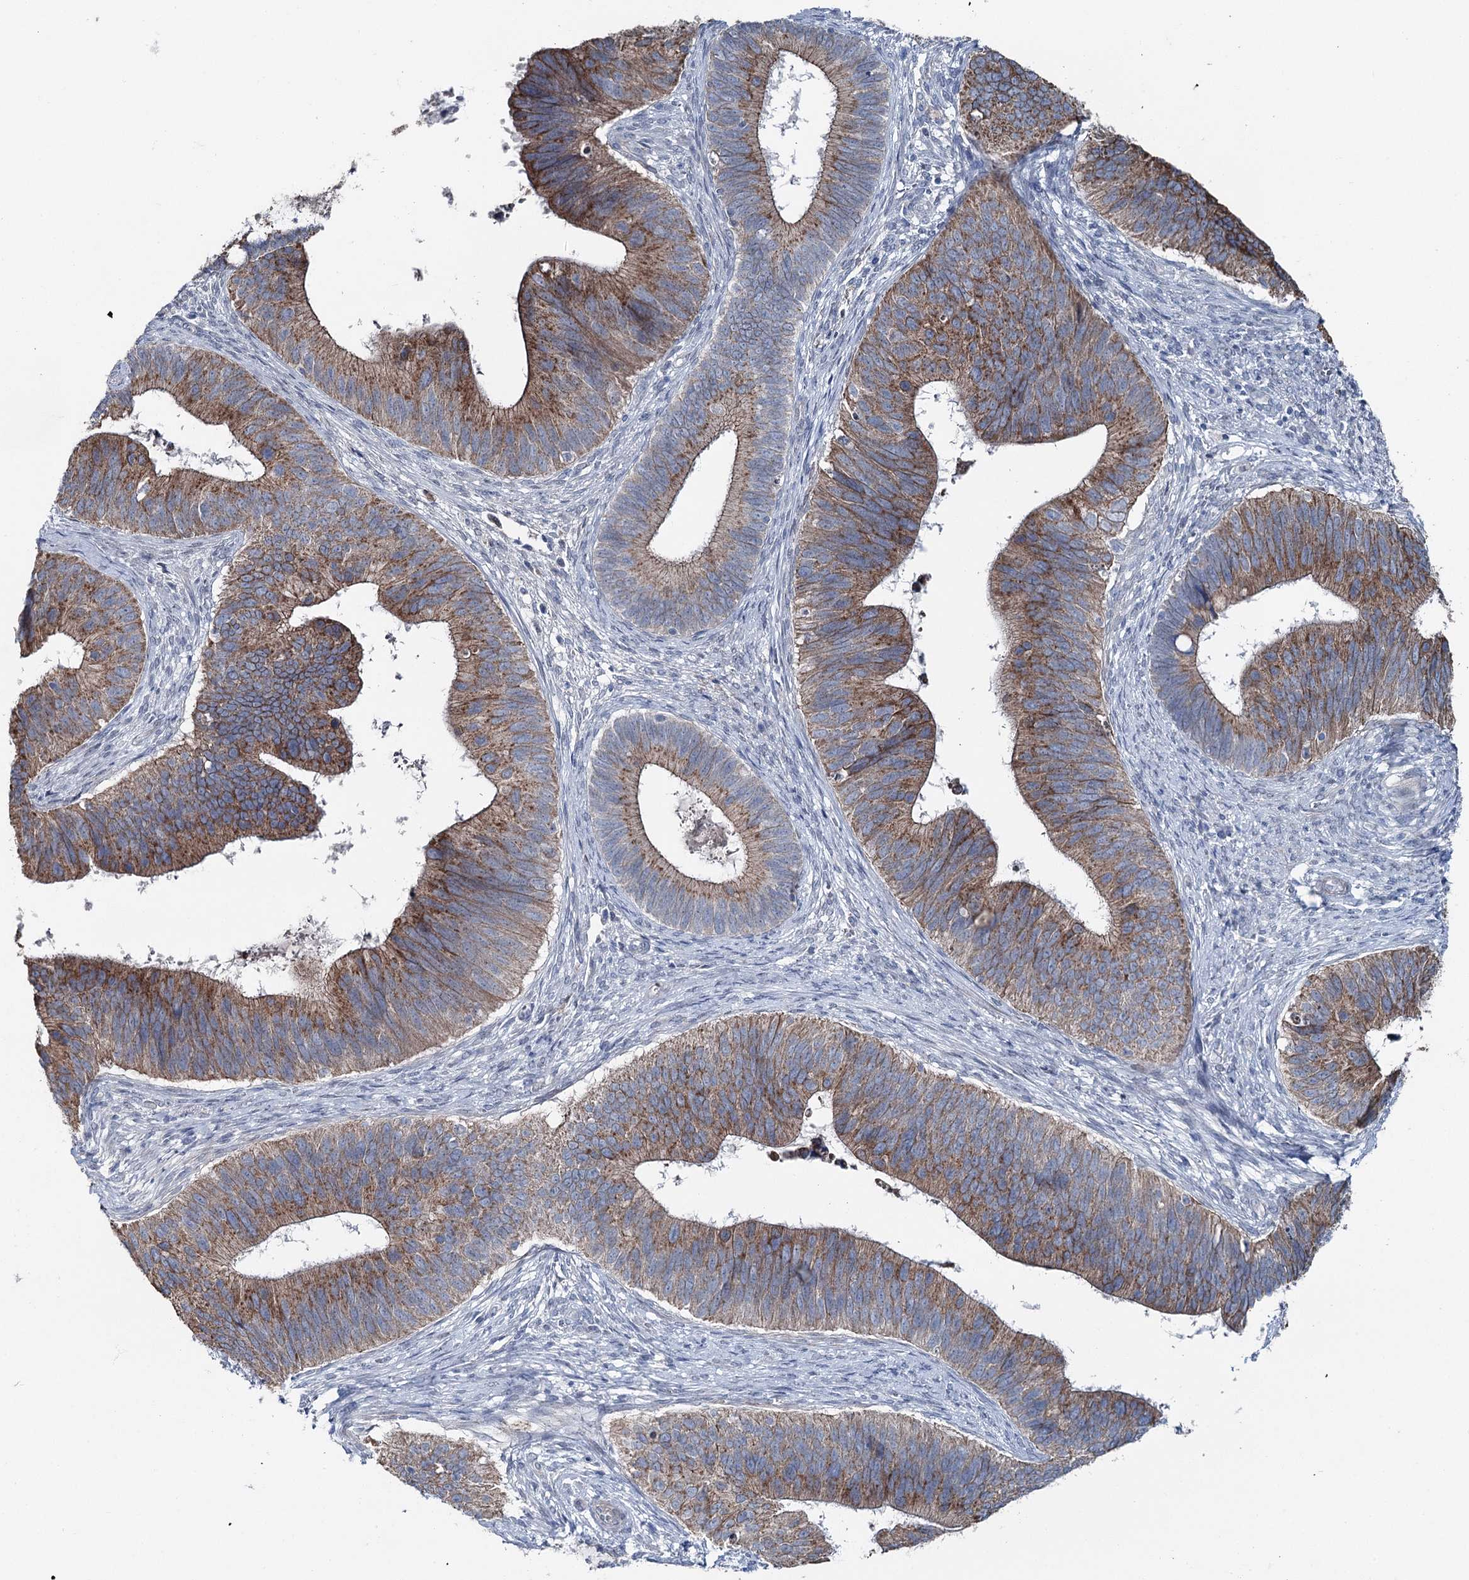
{"staining": {"intensity": "moderate", "quantity": "25%-75%", "location": "cytoplasmic/membranous"}, "tissue": "cervical cancer", "cell_type": "Tumor cells", "image_type": "cancer", "snomed": [{"axis": "morphology", "description": "Adenocarcinoma, NOS"}, {"axis": "topography", "description": "Cervix"}], "caption": "The micrograph shows staining of adenocarcinoma (cervical), revealing moderate cytoplasmic/membranous protein positivity (brown color) within tumor cells.", "gene": "FAM120B", "patient": {"sex": "female", "age": 42}}